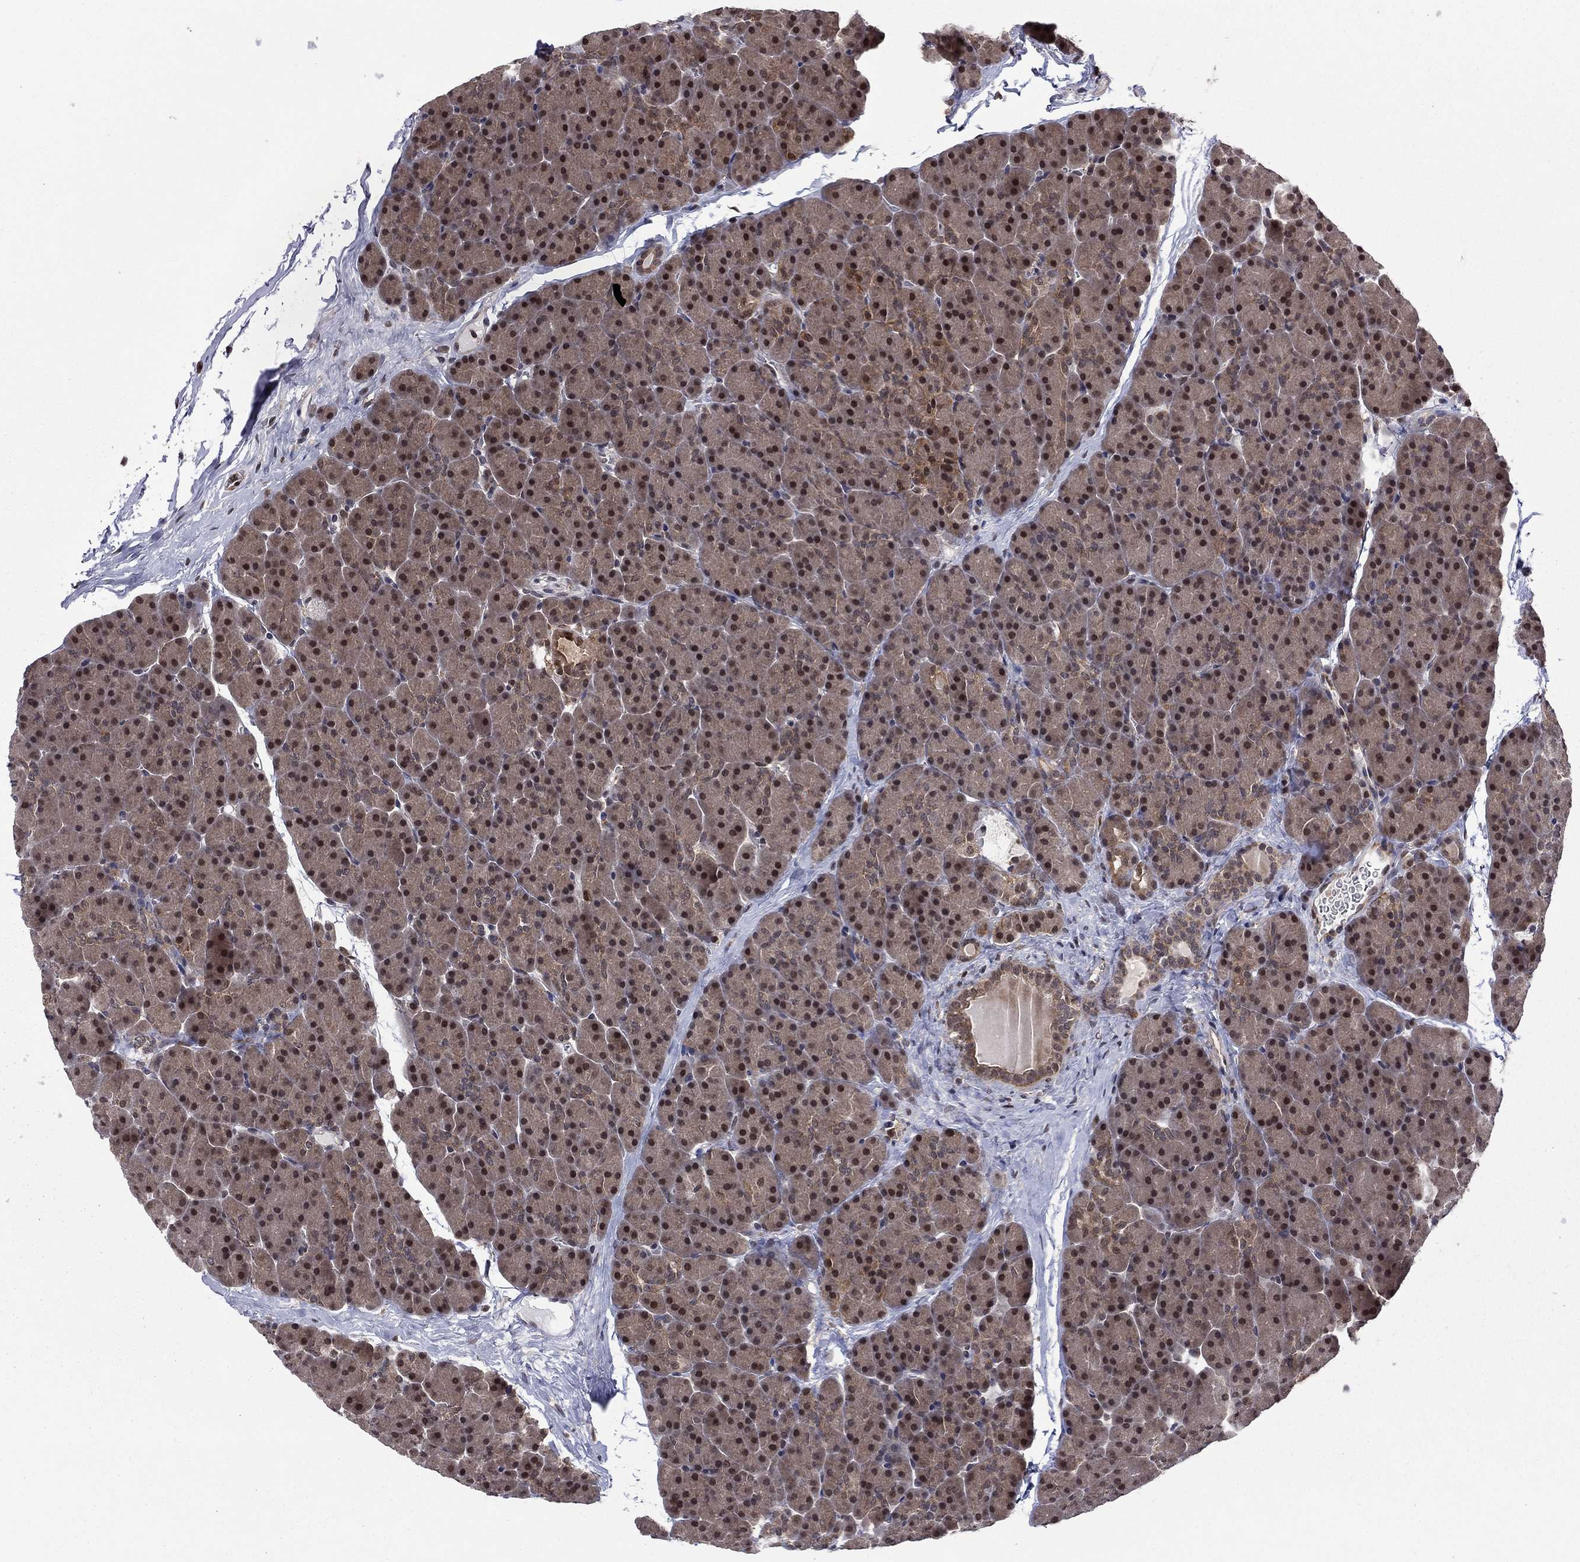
{"staining": {"intensity": "moderate", "quantity": "25%-75%", "location": "nuclear"}, "tissue": "pancreas", "cell_type": "Exocrine glandular cells", "image_type": "normal", "snomed": [{"axis": "morphology", "description": "Normal tissue, NOS"}, {"axis": "topography", "description": "Pancreas"}], "caption": "High-magnification brightfield microscopy of normal pancreas stained with DAB (3,3'-diaminobenzidine) (brown) and counterstained with hematoxylin (blue). exocrine glandular cells exhibit moderate nuclear positivity is present in approximately25%-75% of cells.", "gene": "PSMD2", "patient": {"sex": "female", "age": 44}}